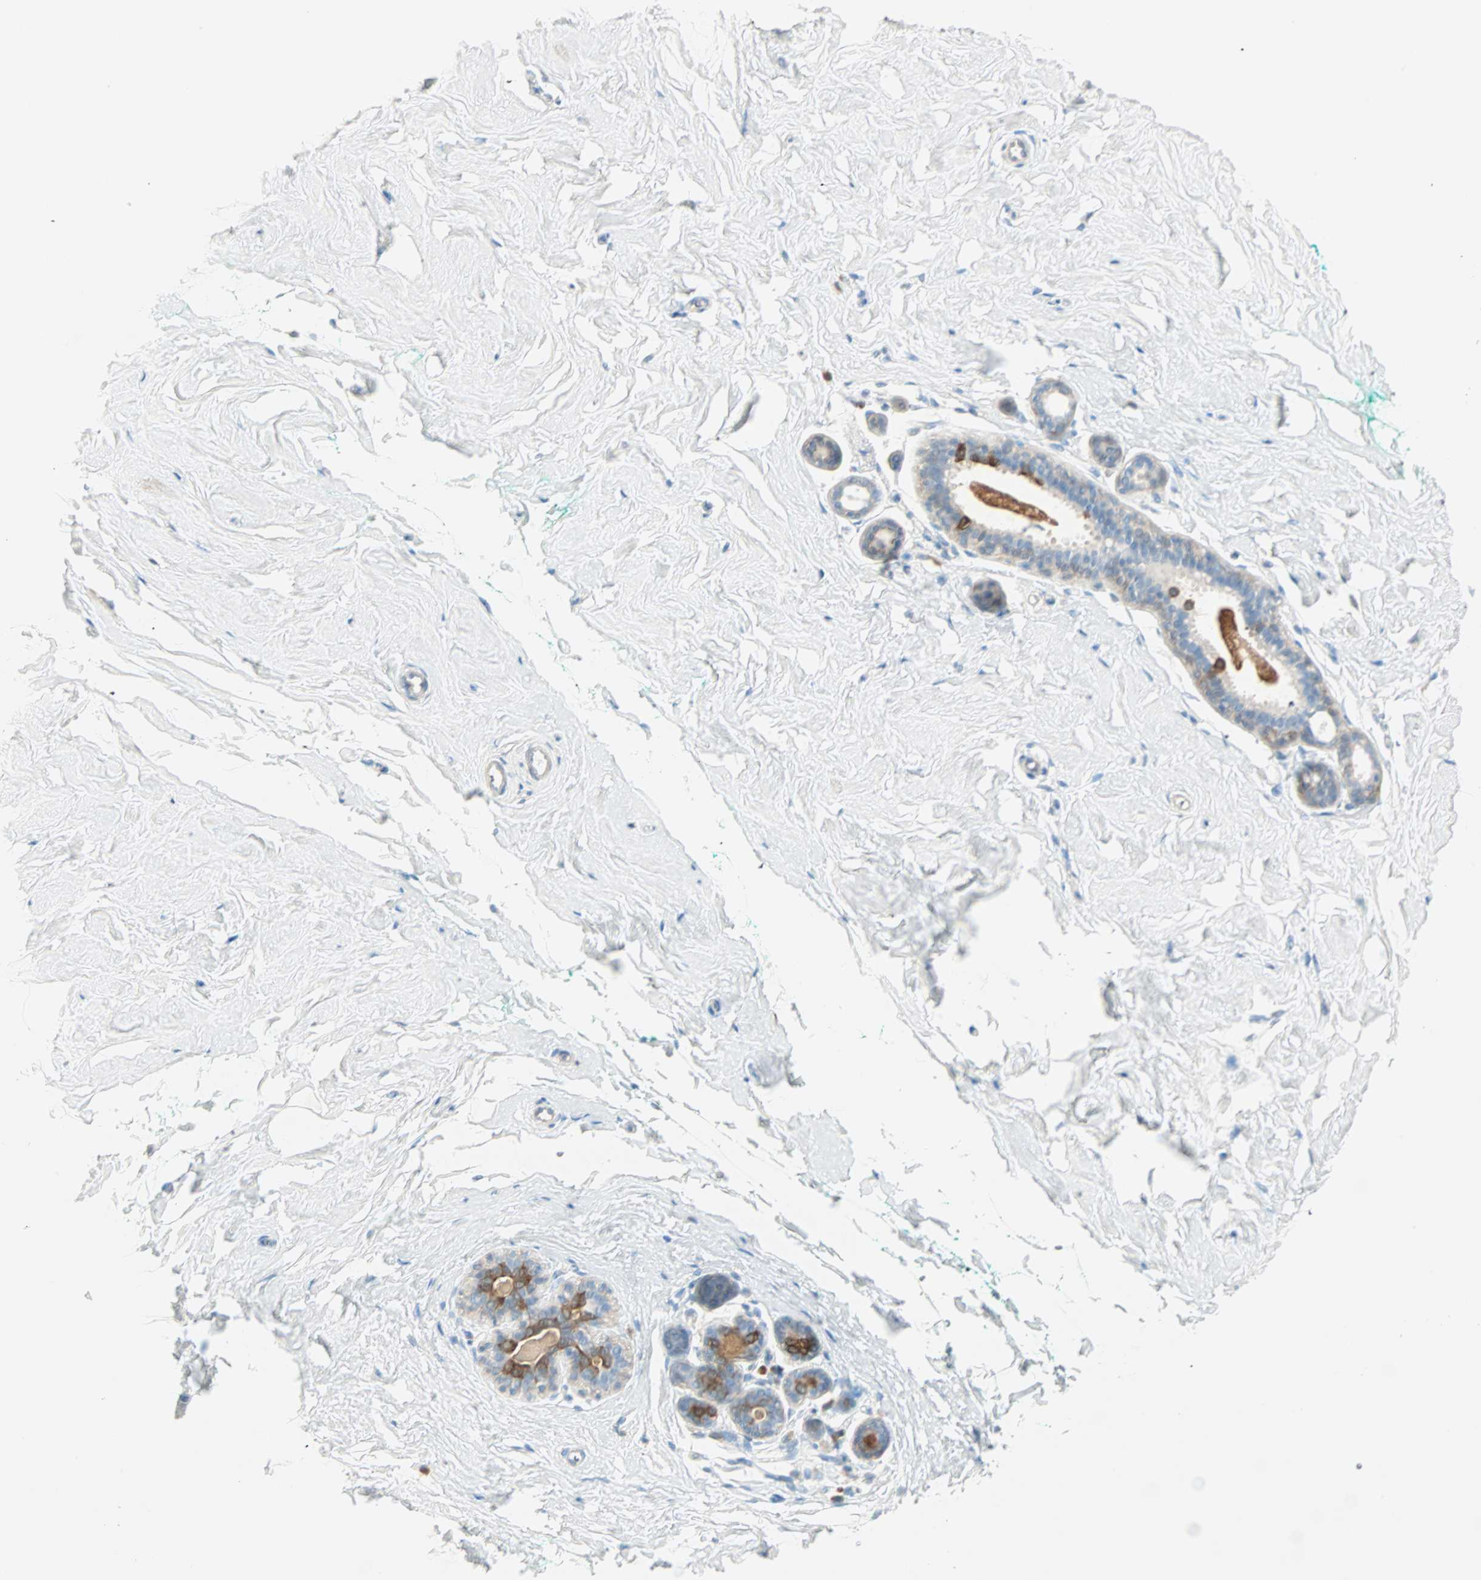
{"staining": {"intensity": "moderate", "quantity": "25%-75%", "location": "cytoplasmic/membranous"}, "tissue": "breast", "cell_type": "Adipocytes", "image_type": "normal", "snomed": [{"axis": "morphology", "description": "Normal tissue, NOS"}, {"axis": "topography", "description": "Breast"}], "caption": "Protein expression by immunohistochemistry (IHC) shows moderate cytoplasmic/membranous expression in approximately 25%-75% of adipocytes in normal breast.", "gene": "ATF6", "patient": {"sex": "female", "age": 52}}